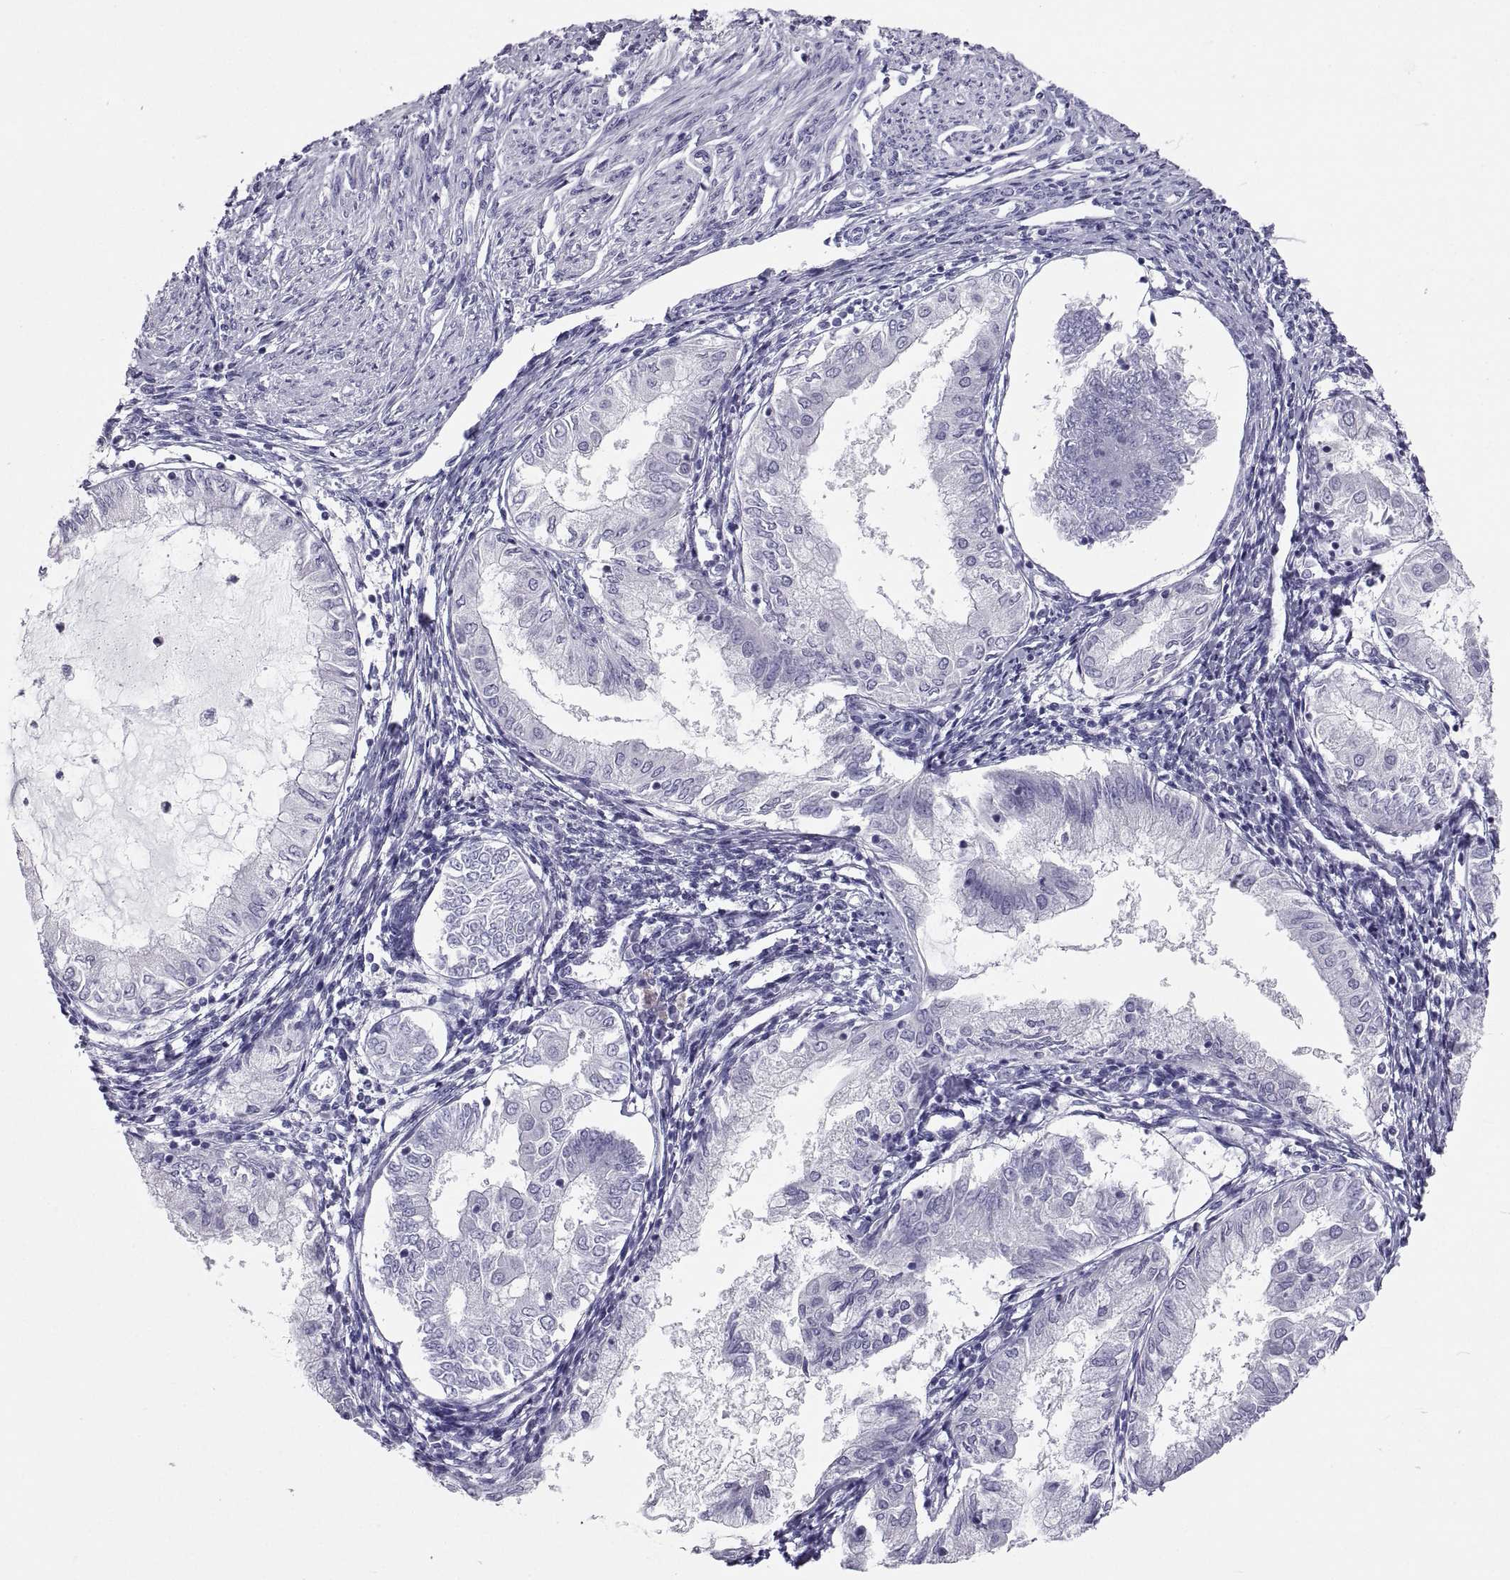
{"staining": {"intensity": "negative", "quantity": "none", "location": "none"}, "tissue": "endometrial cancer", "cell_type": "Tumor cells", "image_type": "cancer", "snomed": [{"axis": "morphology", "description": "Adenocarcinoma, NOS"}, {"axis": "topography", "description": "Endometrium"}], "caption": "The photomicrograph displays no significant expression in tumor cells of endometrial adenocarcinoma.", "gene": "PCSK1N", "patient": {"sex": "female", "age": 68}}